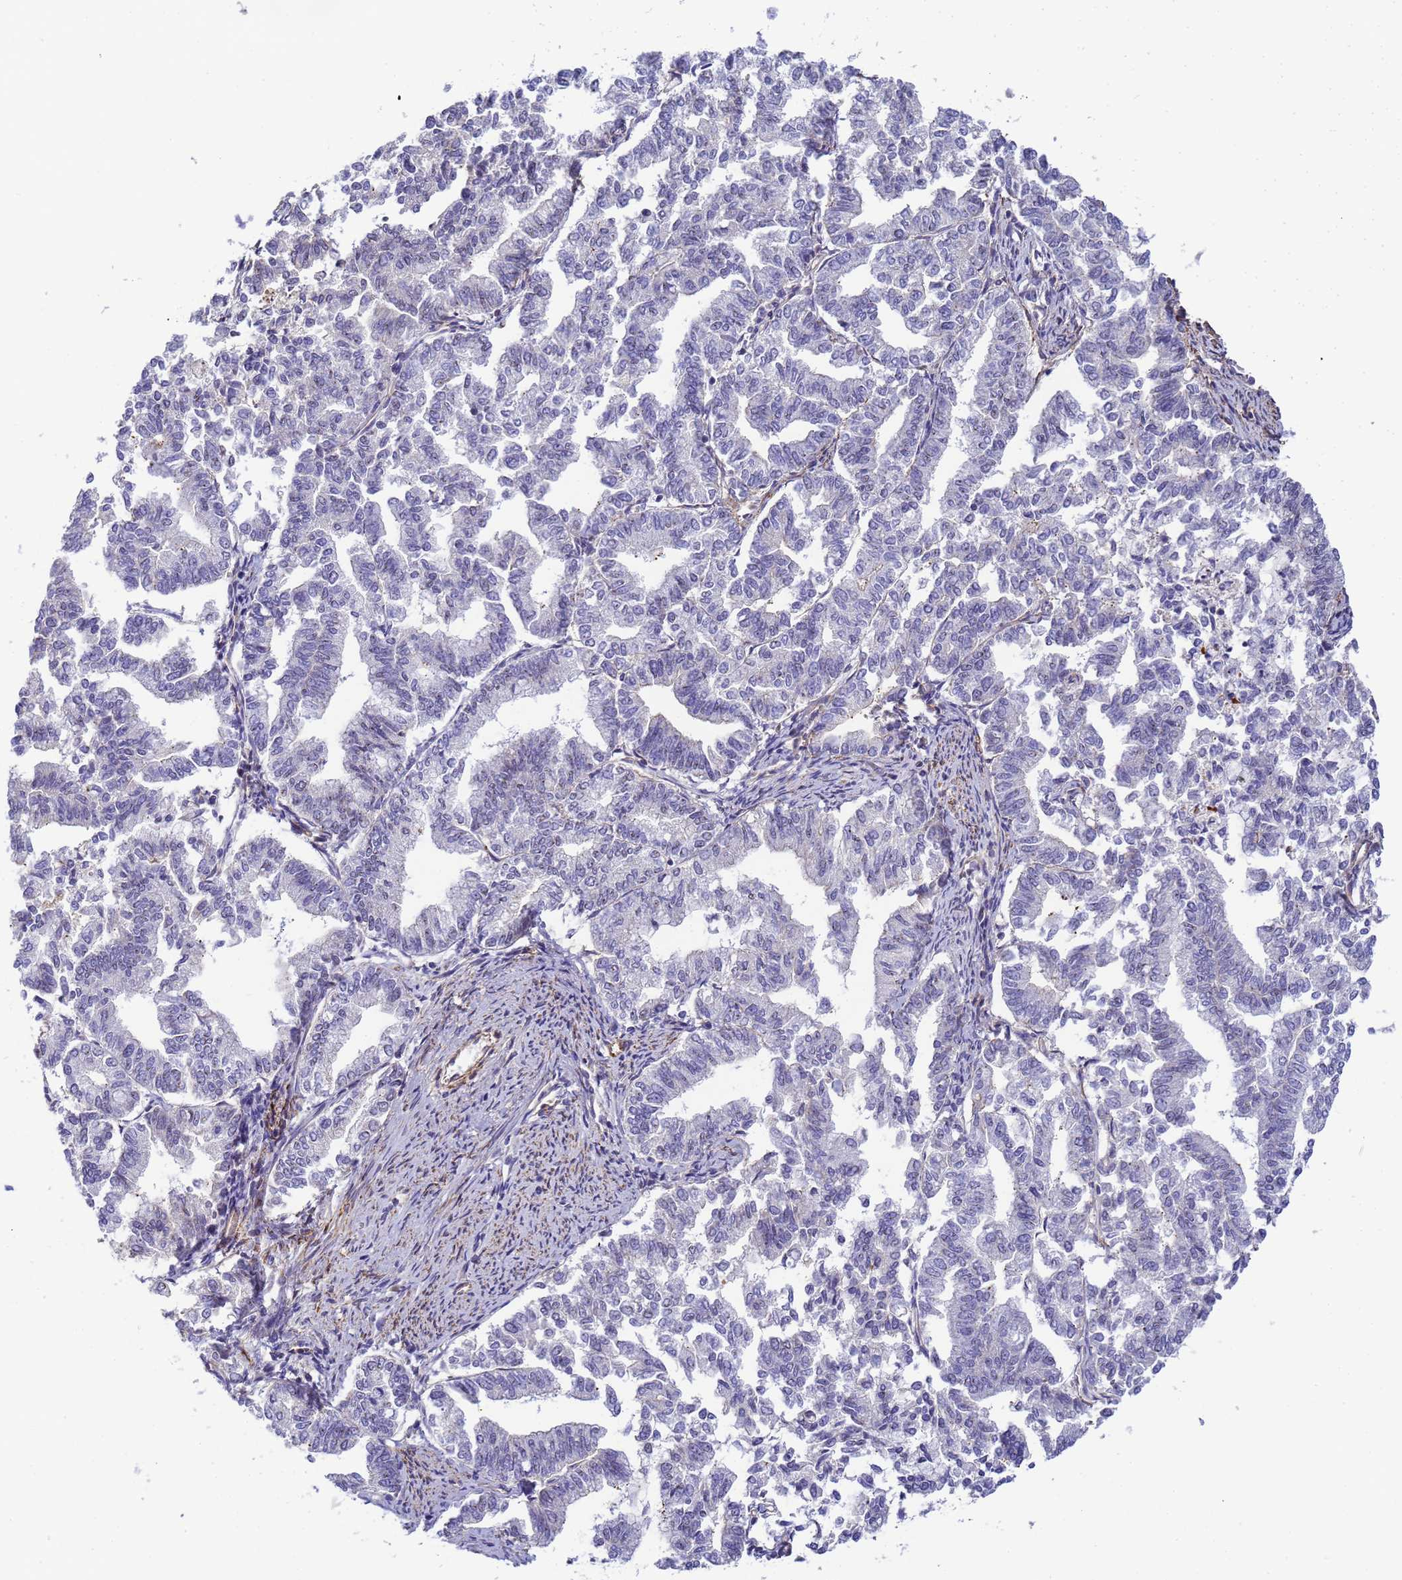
{"staining": {"intensity": "negative", "quantity": "none", "location": "none"}, "tissue": "endometrial cancer", "cell_type": "Tumor cells", "image_type": "cancer", "snomed": [{"axis": "morphology", "description": "Adenocarcinoma, NOS"}, {"axis": "topography", "description": "Endometrium"}], "caption": "There is no significant expression in tumor cells of endometrial cancer (adenocarcinoma).", "gene": "MYL12A", "patient": {"sex": "female", "age": 79}}